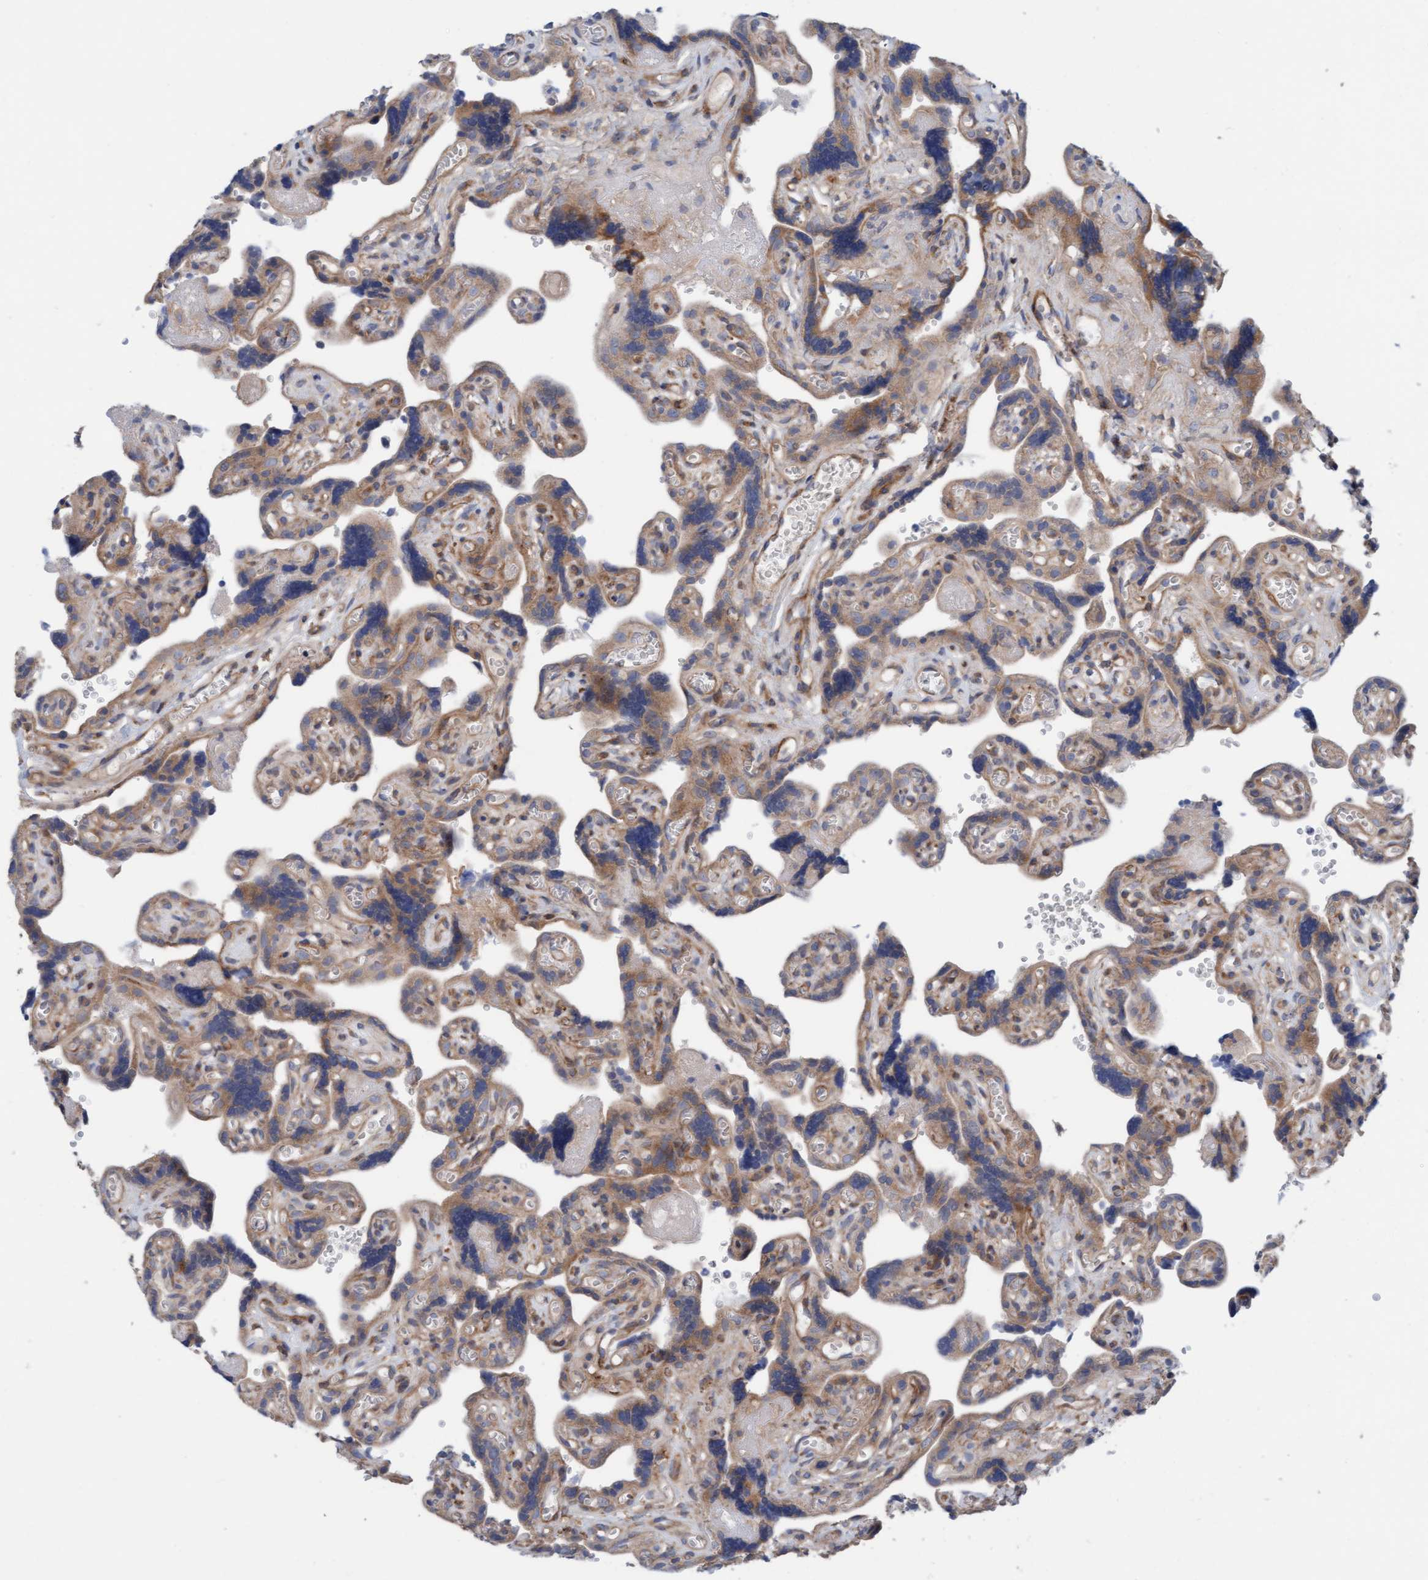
{"staining": {"intensity": "moderate", "quantity": ">75%", "location": "cytoplasmic/membranous"}, "tissue": "placenta", "cell_type": "Trophoblastic cells", "image_type": "normal", "snomed": [{"axis": "morphology", "description": "Normal tissue, NOS"}, {"axis": "topography", "description": "Placenta"}], "caption": "Placenta stained with DAB immunohistochemistry shows medium levels of moderate cytoplasmic/membranous positivity in approximately >75% of trophoblastic cells.", "gene": "CDK5RAP3", "patient": {"sex": "female", "age": 30}}